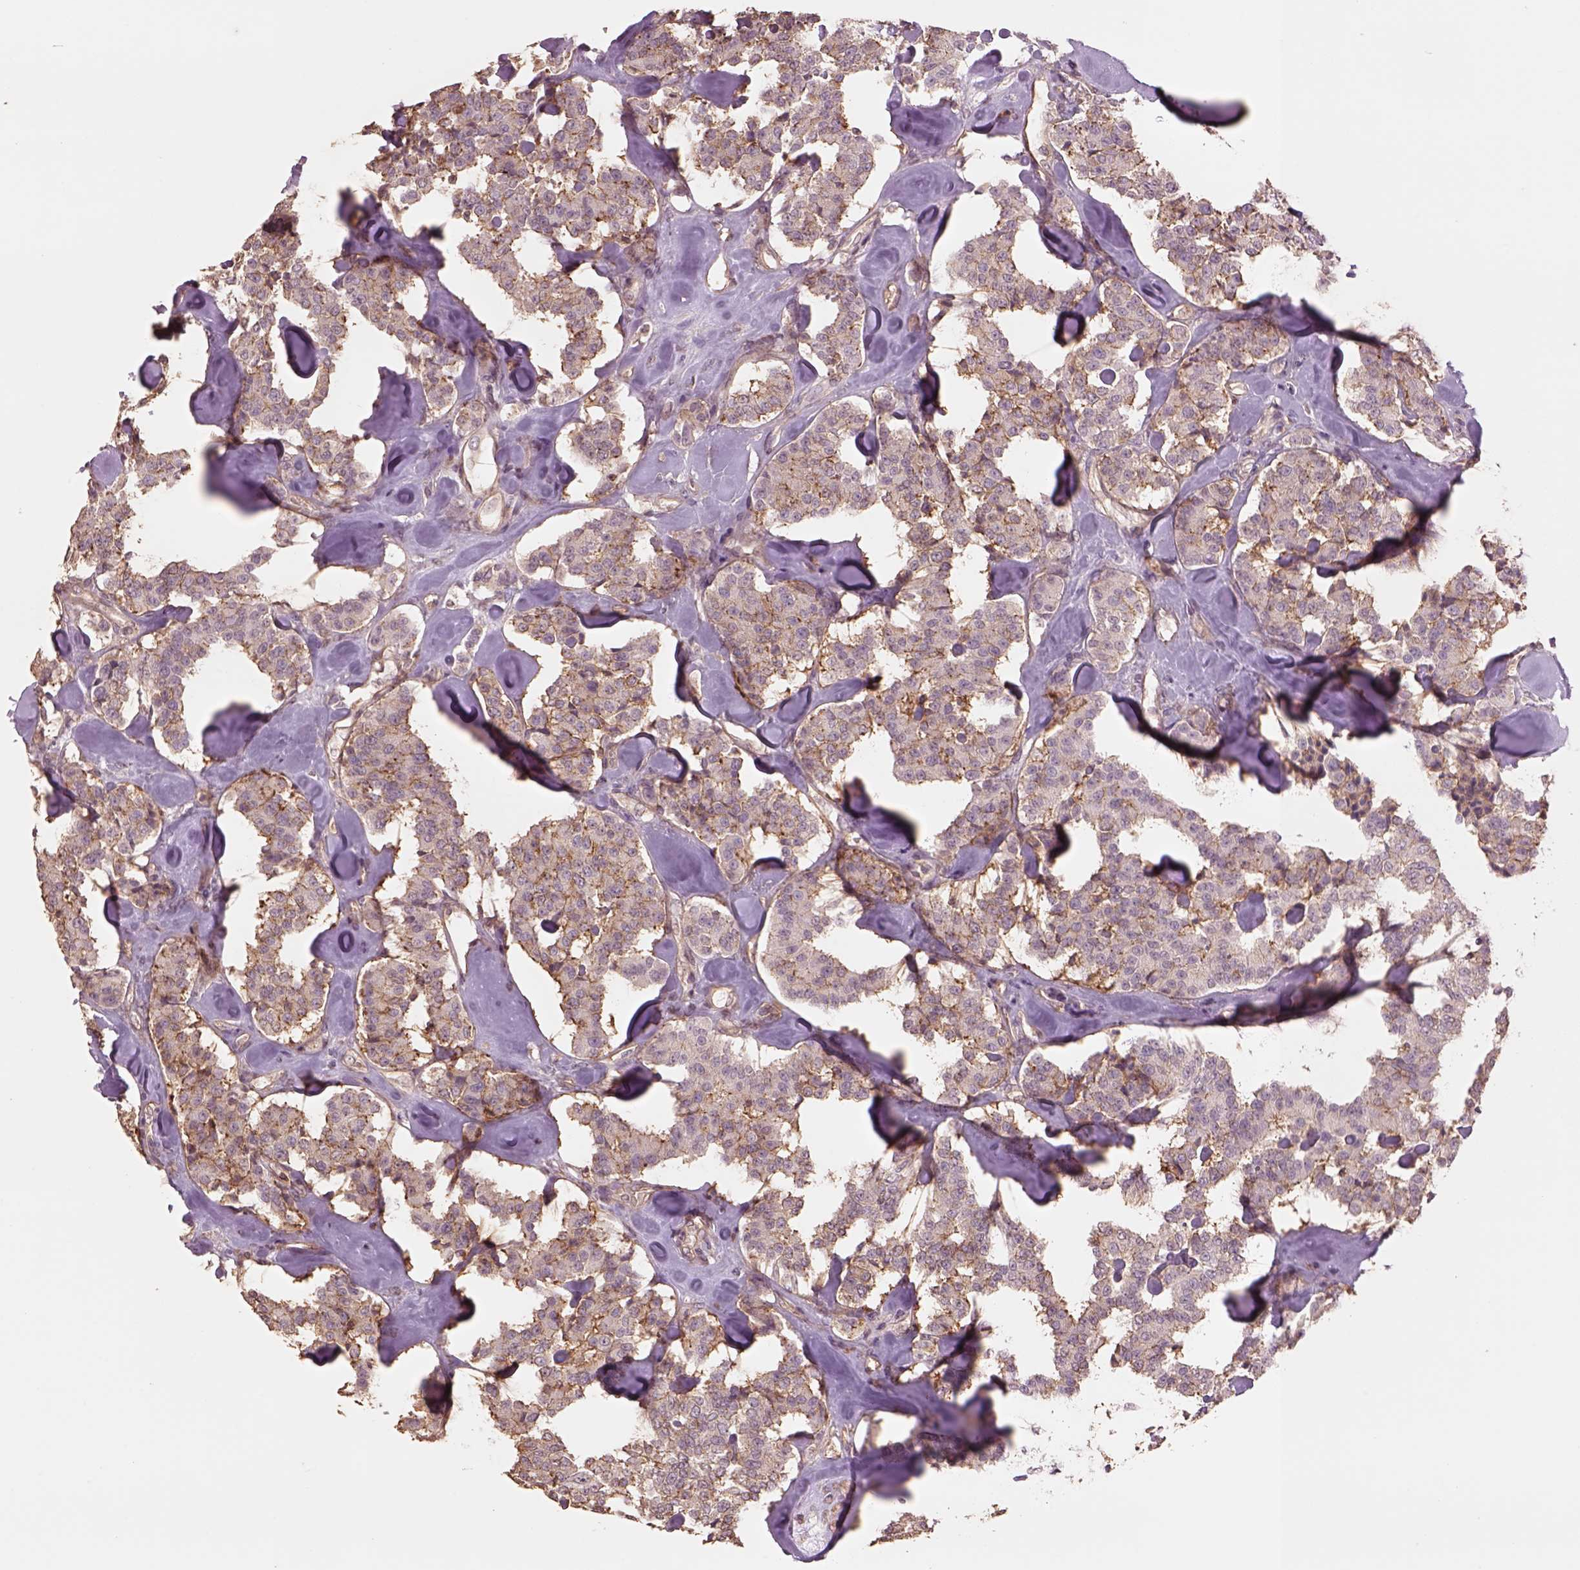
{"staining": {"intensity": "moderate", "quantity": "<25%", "location": "cytoplasmic/membranous"}, "tissue": "carcinoid", "cell_type": "Tumor cells", "image_type": "cancer", "snomed": [{"axis": "morphology", "description": "Carcinoid, malignant, NOS"}, {"axis": "topography", "description": "Pancreas"}], "caption": "There is low levels of moderate cytoplasmic/membranous expression in tumor cells of carcinoid, as demonstrated by immunohistochemical staining (brown color).", "gene": "LIN7A", "patient": {"sex": "male", "age": 41}}